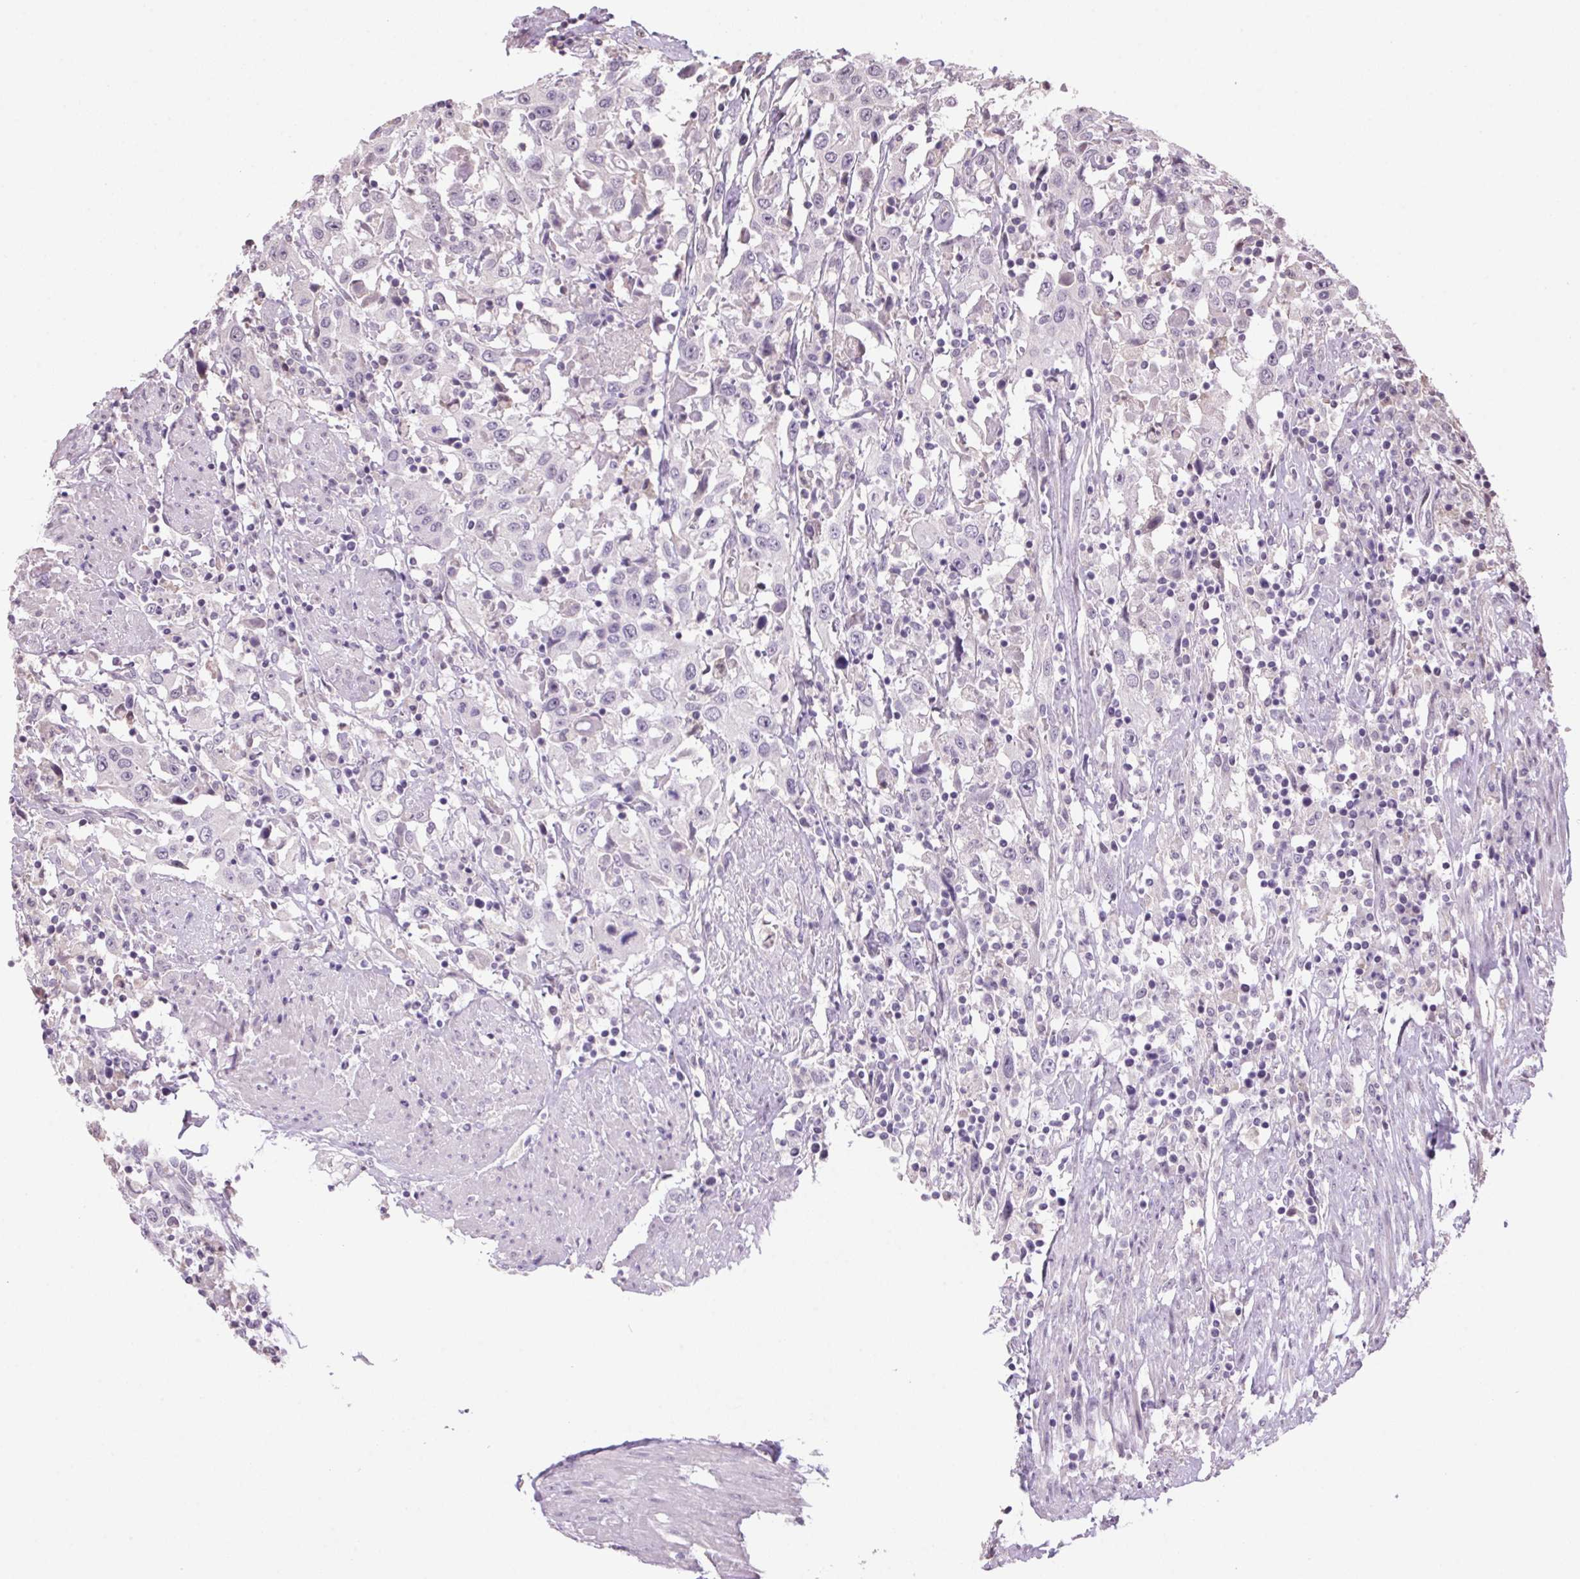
{"staining": {"intensity": "negative", "quantity": "none", "location": "none"}, "tissue": "urothelial cancer", "cell_type": "Tumor cells", "image_type": "cancer", "snomed": [{"axis": "morphology", "description": "Urothelial carcinoma, High grade"}, {"axis": "topography", "description": "Urinary bladder"}], "caption": "DAB (3,3'-diaminobenzidine) immunohistochemical staining of human high-grade urothelial carcinoma exhibits no significant positivity in tumor cells.", "gene": "VWA3B", "patient": {"sex": "male", "age": 61}}